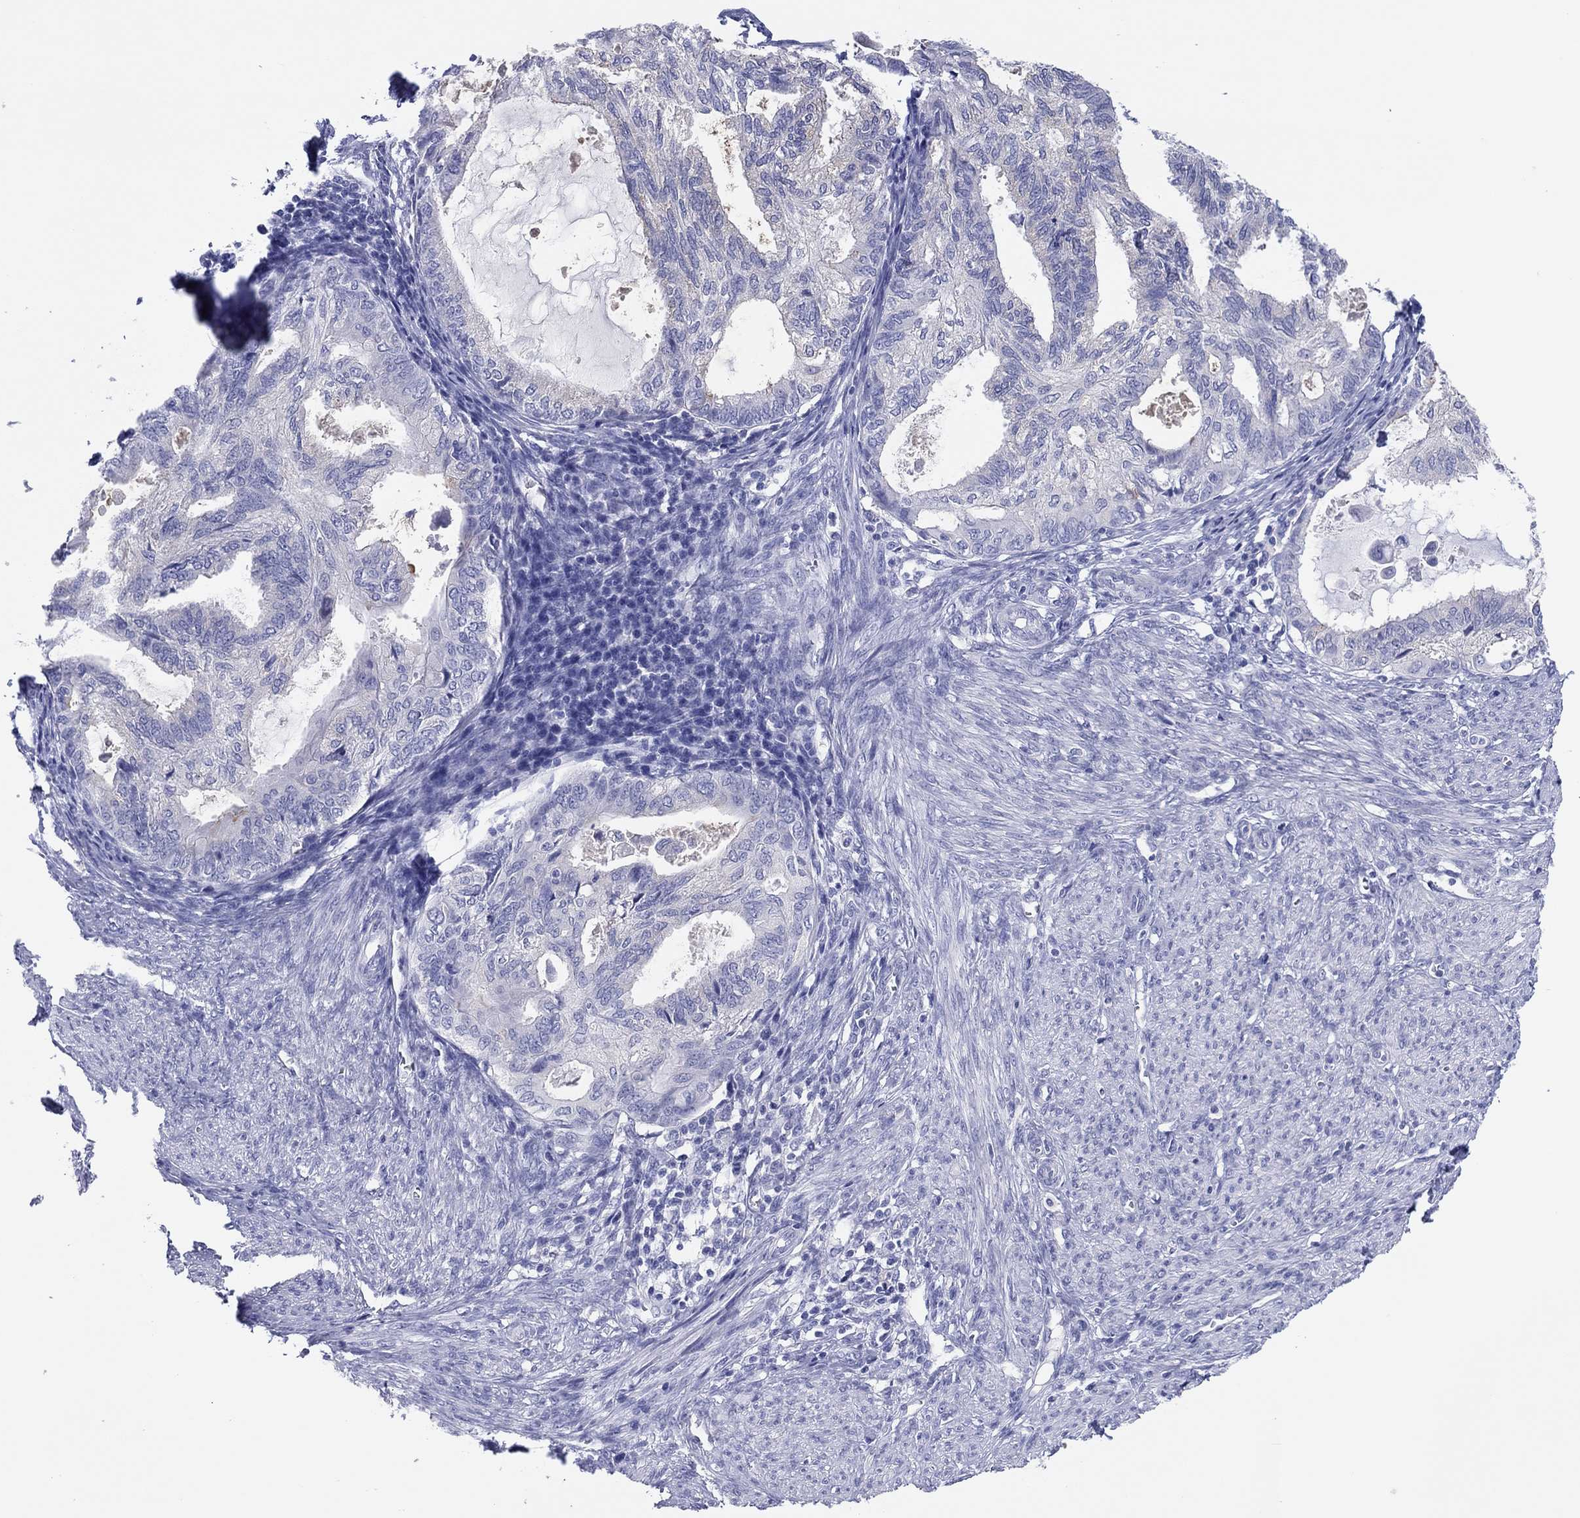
{"staining": {"intensity": "negative", "quantity": "none", "location": "none"}, "tissue": "endometrial cancer", "cell_type": "Tumor cells", "image_type": "cancer", "snomed": [{"axis": "morphology", "description": "Adenocarcinoma, NOS"}, {"axis": "topography", "description": "Endometrium"}], "caption": "Tumor cells are negative for protein expression in human adenocarcinoma (endometrial).", "gene": "ERICH3", "patient": {"sex": "female", "age": 86}}